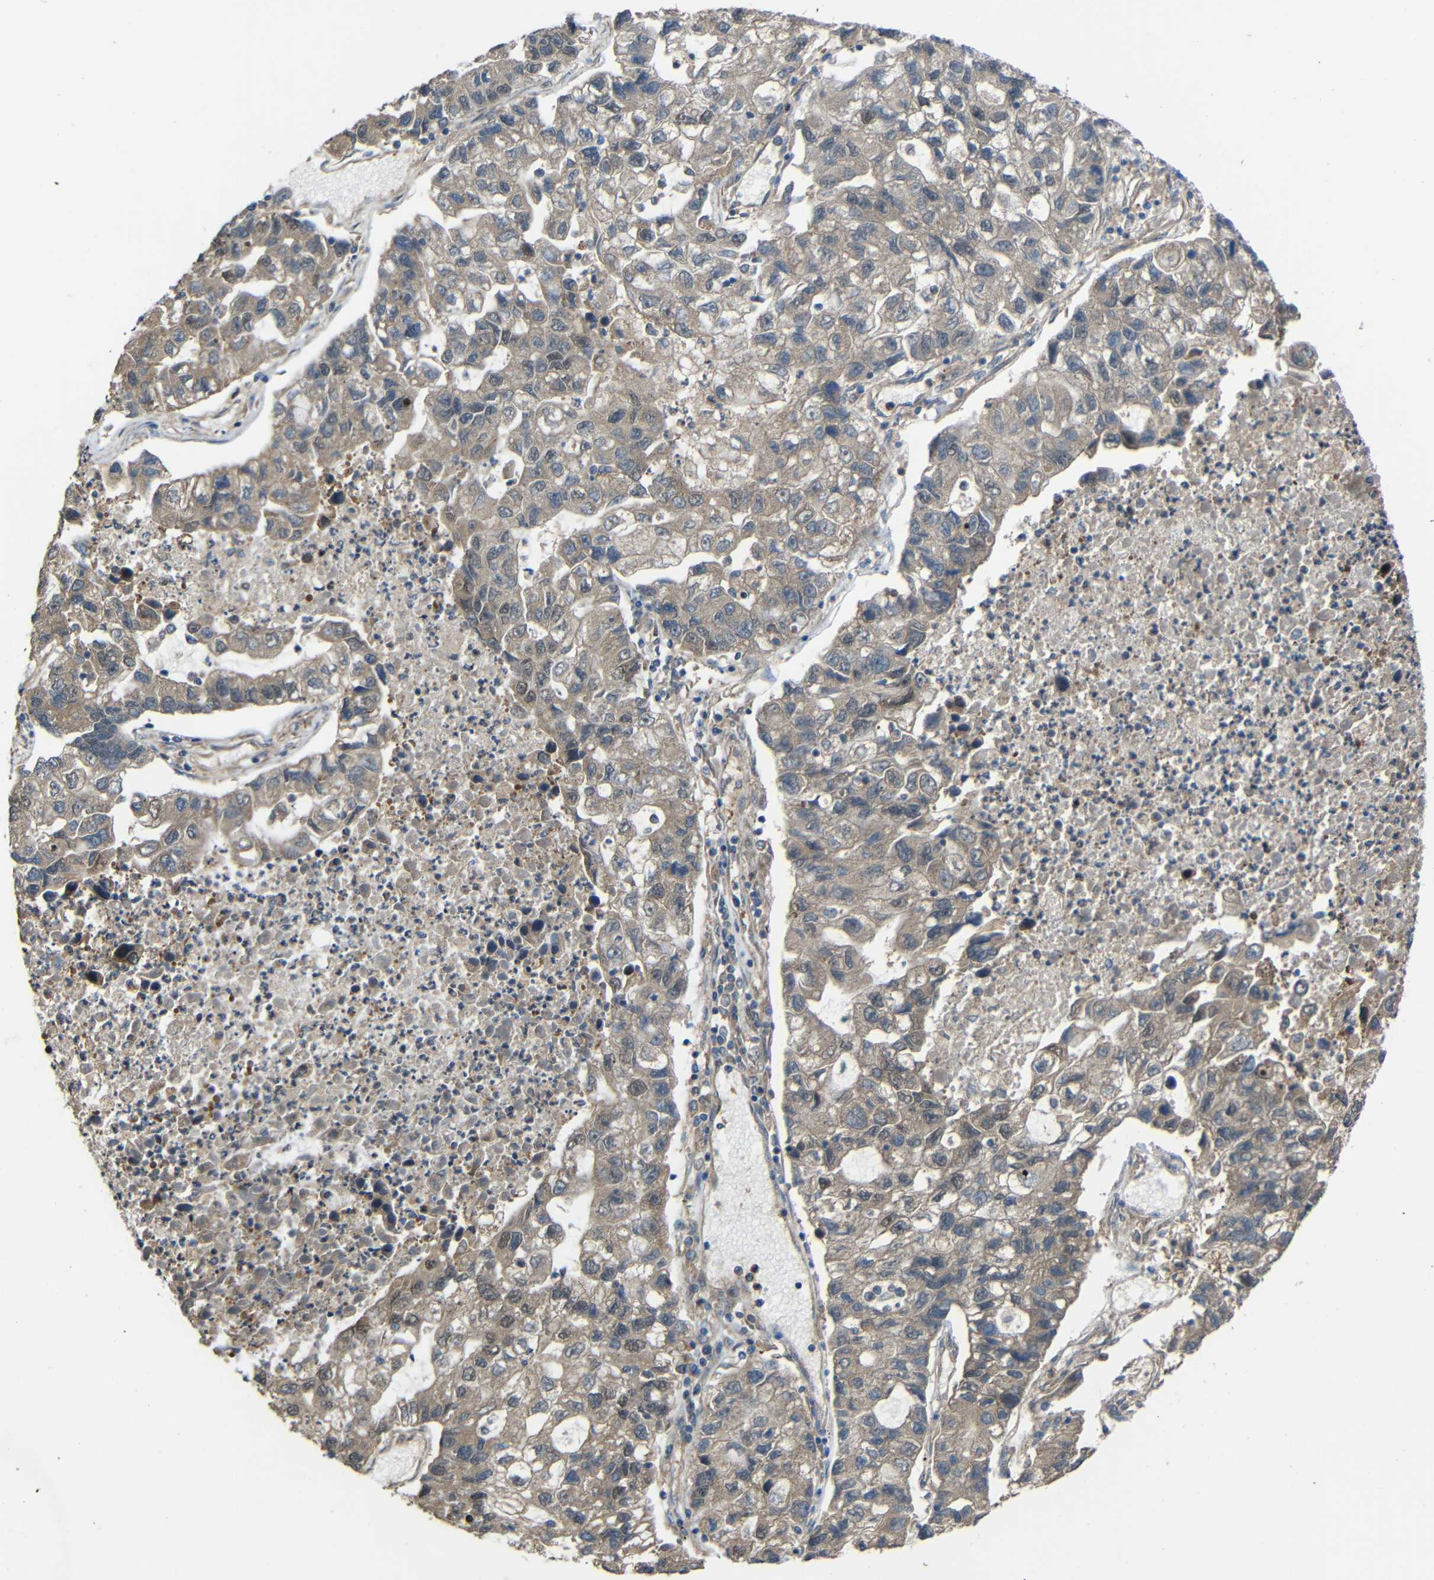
{"staining": {"intensity": "weak", "quantity": ">75%", "location": "cytoplasmic/membranous"}, "tissue": "lung cancer", "cell_type": "Tumor cells", "image_type": "cancer", "snomed": [{"axis": "morphology", "description": "Adenocarcinoma, NOS"}, {"axis": "topography", "description": "Lung"}], "caption": "IHC (DAB (3,3'-diaminobenzidine)) staining of human lung cancer (adenocarcinoma) displays weak cytoplasmic/membranous protein expression in about >75% of tumor cells. (Stains: DAB in brown, nuclei in blue, Microscopy: brightfield microscopy at high magnification).", "gene": "CHST9", "patient": {"sex": "female", "age": 51}}